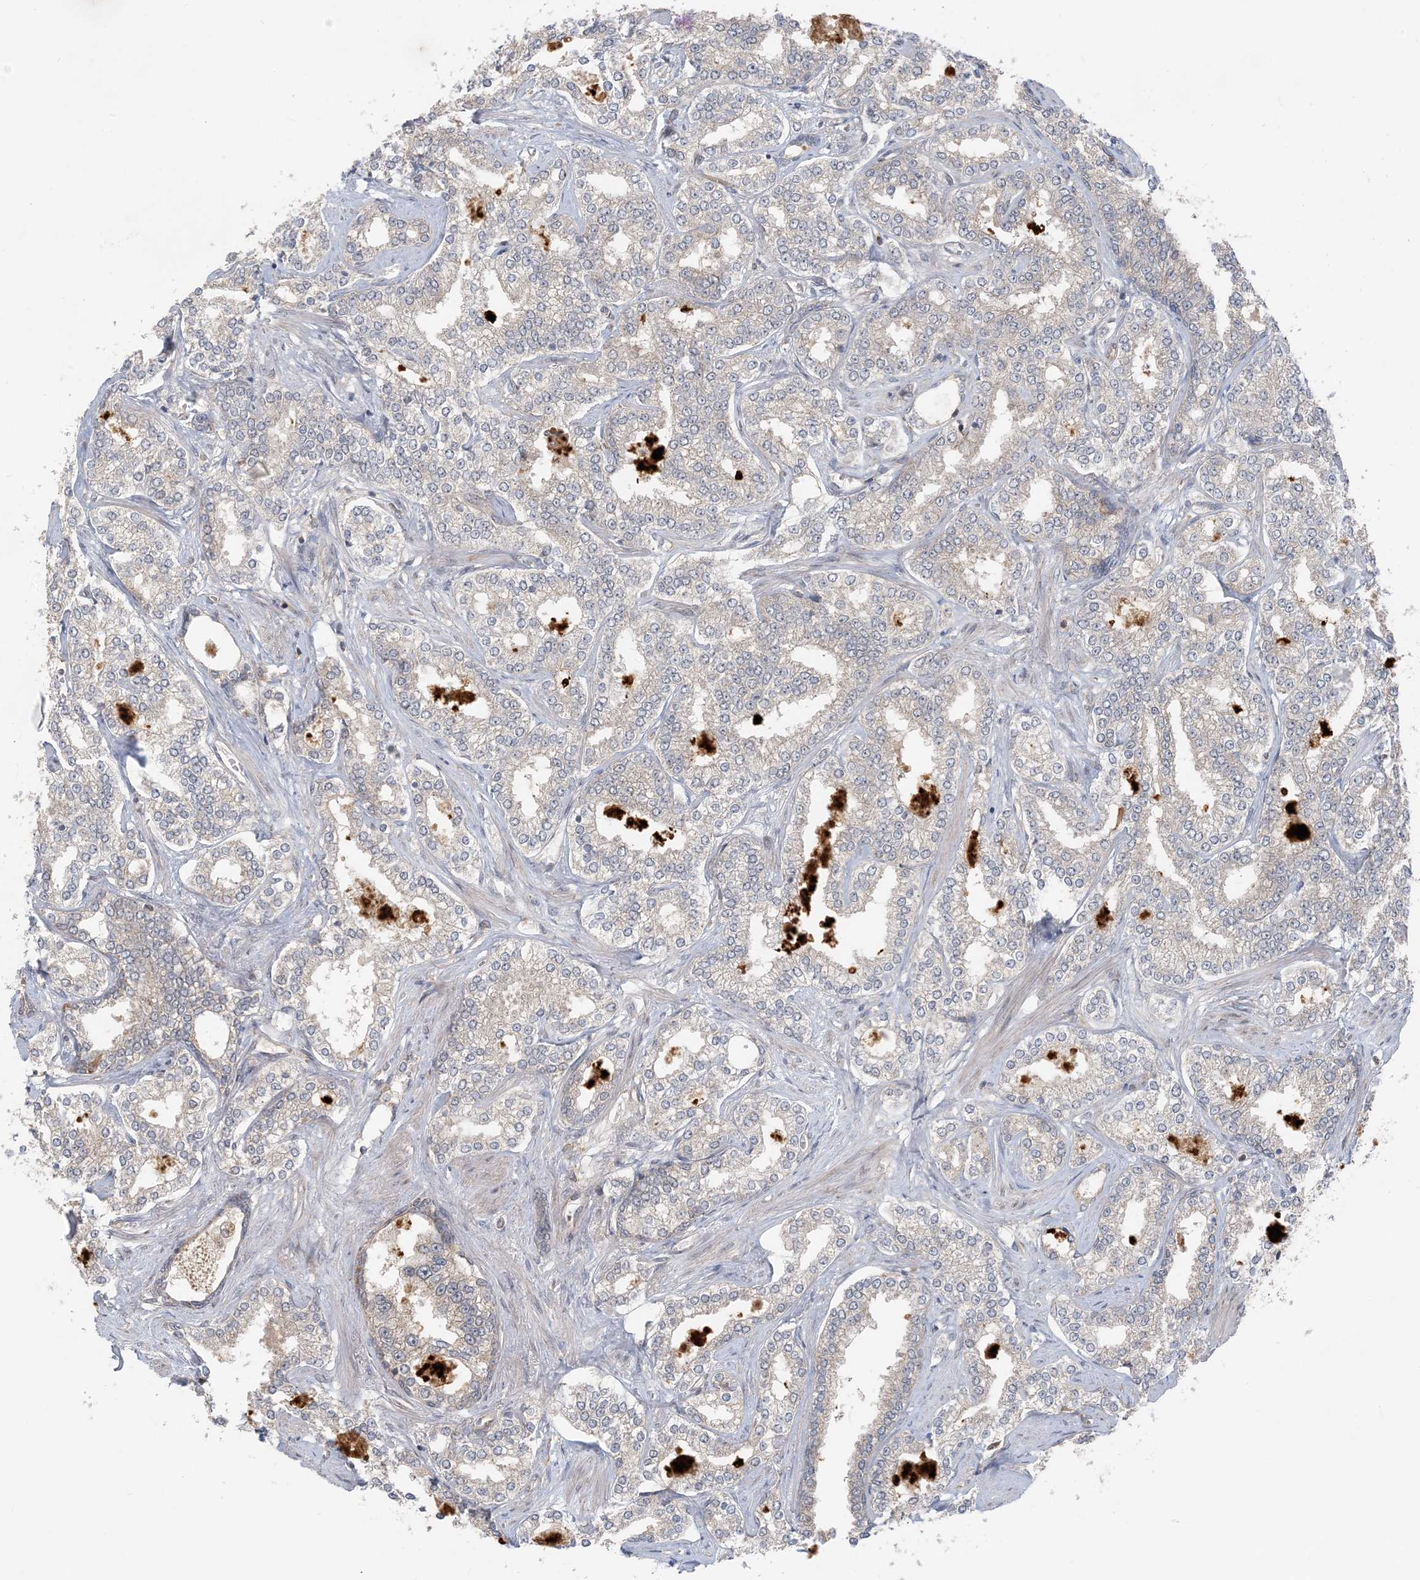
{"staining": {"intensity": "negative", "quantity": "none", "location": "none"}, "tissue": "prostate cancer", "cell_type": "Tumor cells", "image_type": "cancer", "snomed": [{"axis": "morphology", "description": "Normal tissue, NOS"}, {"axis": "morphology", "description": "Adenocarcinoma, High grade"}, {"axis": "topography", "description": "Prostate"}], "caption": "High magnification brightfield microscopy of prostate cancer stained with DAB (brown) and counterstained with hematoxylin (blue): tumor cells show no significant positivity. (DAB (3,3'-diaminobenzidine) IHC visualized using brightfield microscopy, high magnification).", "gene": "OBI1", "patient": {"sex": "male", "age": 83}}